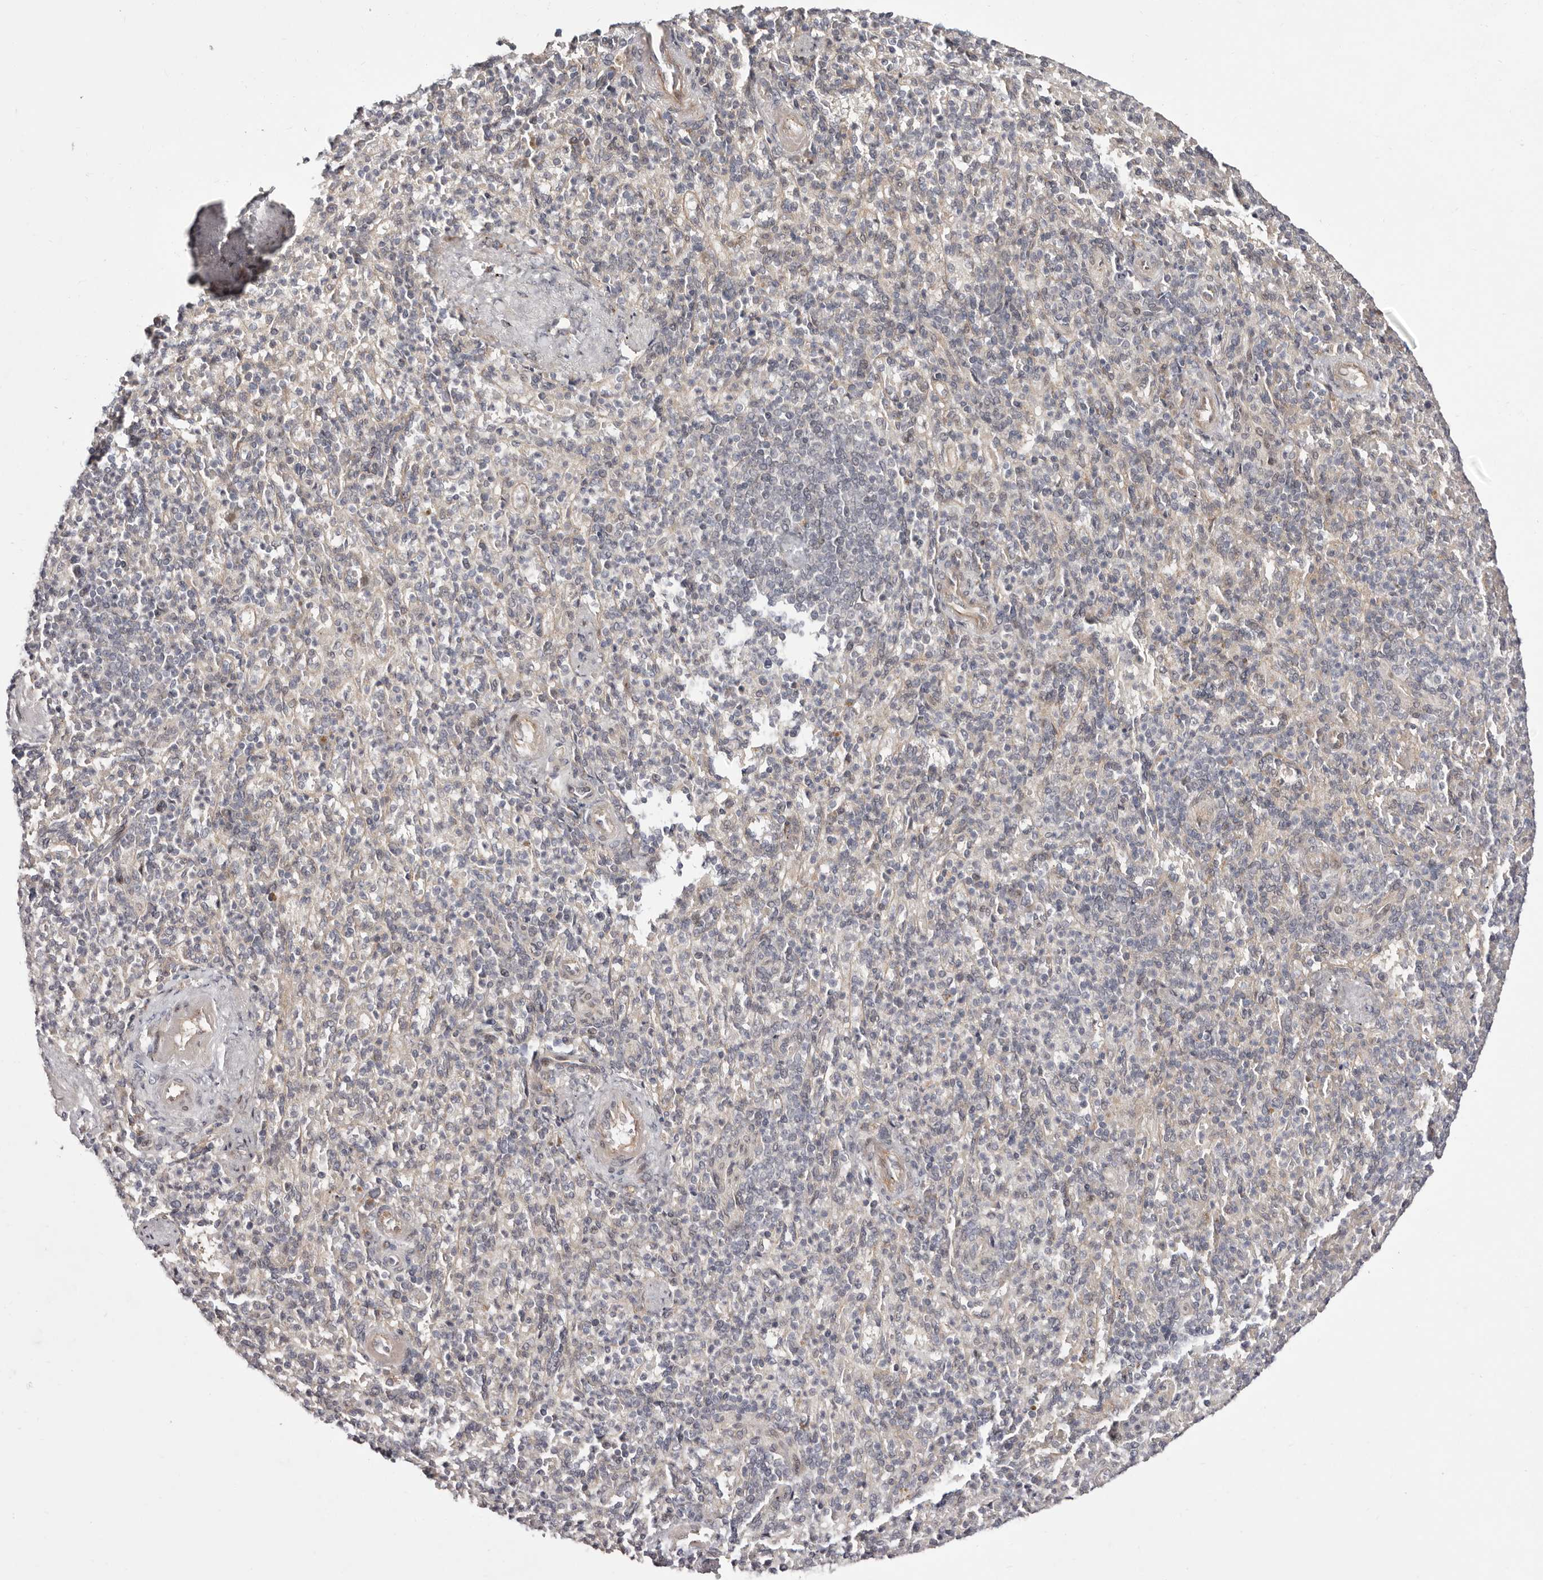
{"staining": {"intensity": "negative", "quantity": "none", "location": "none"}, "tissue": "spleen", "cell_type": "Cells in red pulp", "image_type": "normal", "snomed": [{"axis": "morphology", "description": "Normal tissue, NOS"}, {"axis": "topography", "description": "Spleen"}], "caption": "A micrograph of human spleen is negative for staining in cells in red pulp. (DAB (3,3'-diaminobenzidine) IHC, high magnification).", "gene": "EGR3", "patient": {"sex": "female", "age": 74}}